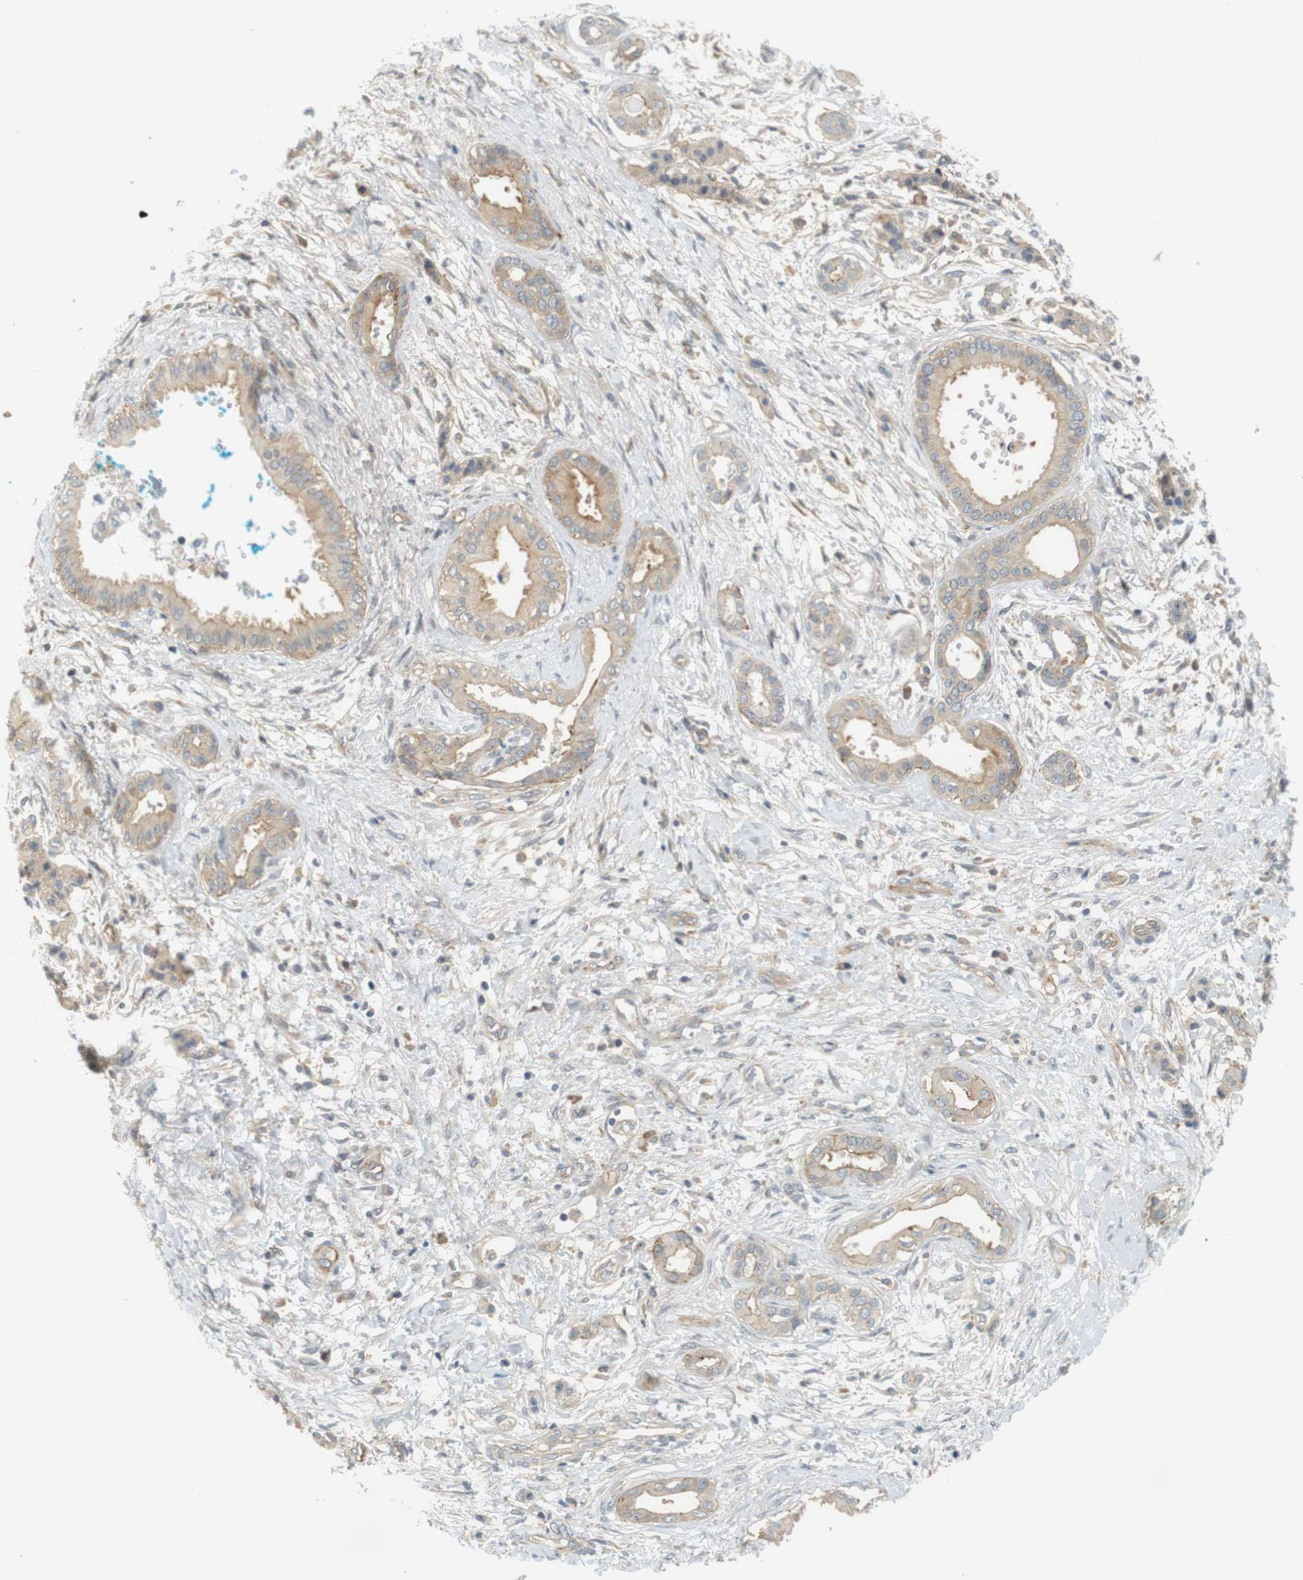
{"staining": {"intensity": "weak", "quantity": ">75%", "location": "cytoplasmic/membranous"}, "tissue": "pancreatic cancer", "cell_type": "Tumor cells", "image_type": "cancer", "snomed": [{"axis": "morphology", "description": "Adenocarcinoma, NOS"}, {"axis": "topography", "description": "Pancreas"}], "caption": "Immunohistochemistry (IHC) staining of pancreatic cancer (adenocarcinoma), which exhibits low levels of weak cytoplasmic/membranous expression in about >75% of tumor cells indicating weak cytoplasmic/membranous protein positivity. The staining was performed using DAB (3,3'-diaminobenzidine) (brown) for protein detection and nuclei were counterstained in hematoxylin (blue).", "gene": "SH3GLB1", "patient": {"sex": "male", "age": 56}}